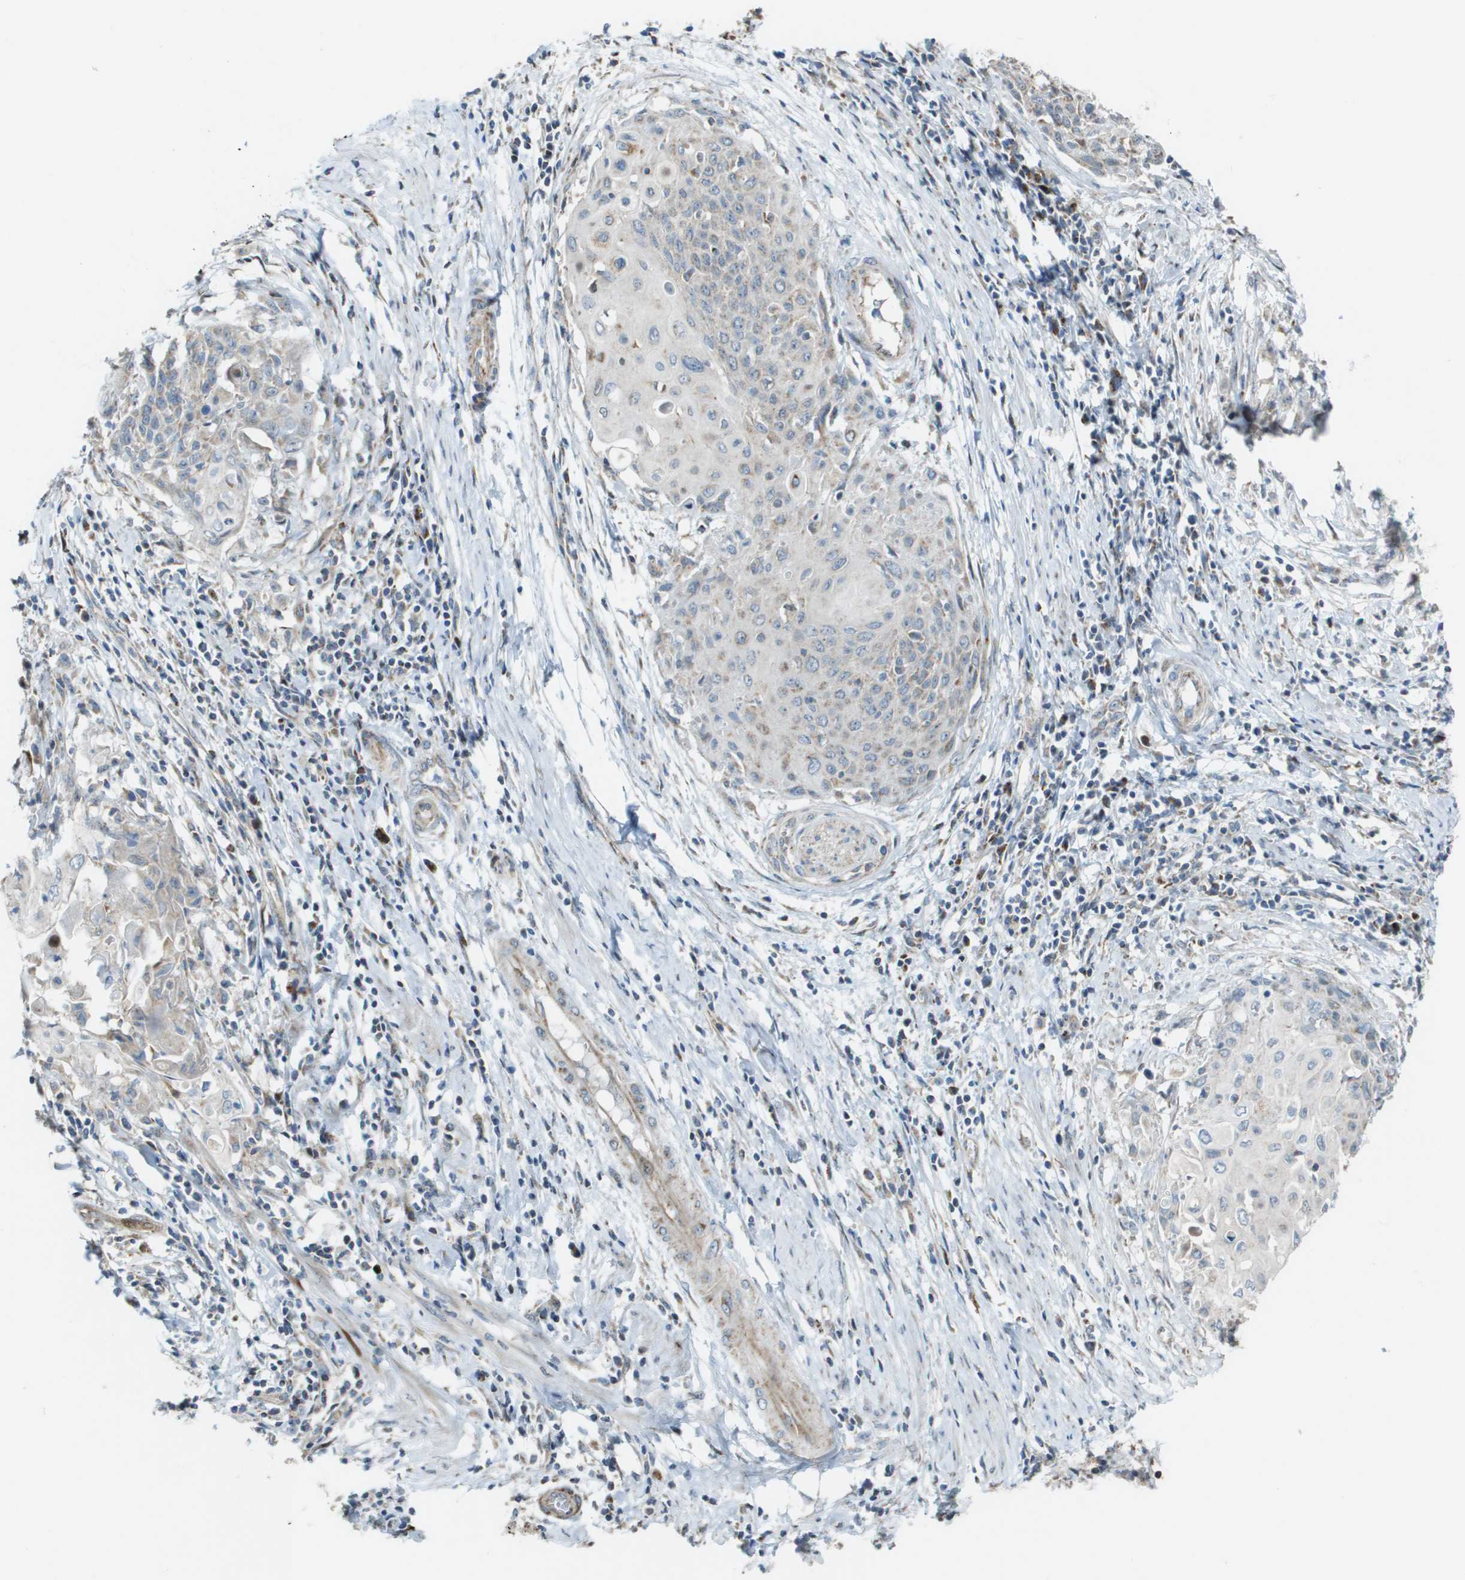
{"staining": {"intensity": "weak", "quantity": "<25%", "location": "cytoplasmic/membranous"}, "tissue": "cervical cancer", "cell_type": "Tumor cells", "image_type": "cancer", "snomed": [{"axis": "morphology", "description": "Squamous cell carcinoma, NOS"}, {"axis": "topography", "description": "Cervix"}], "caption": "Tumor cells show no significant protein positivity in squamous cell carcinoma (cervical).", "gene": "MGAT3", "patient": {"sex": "female", "age": 39}}